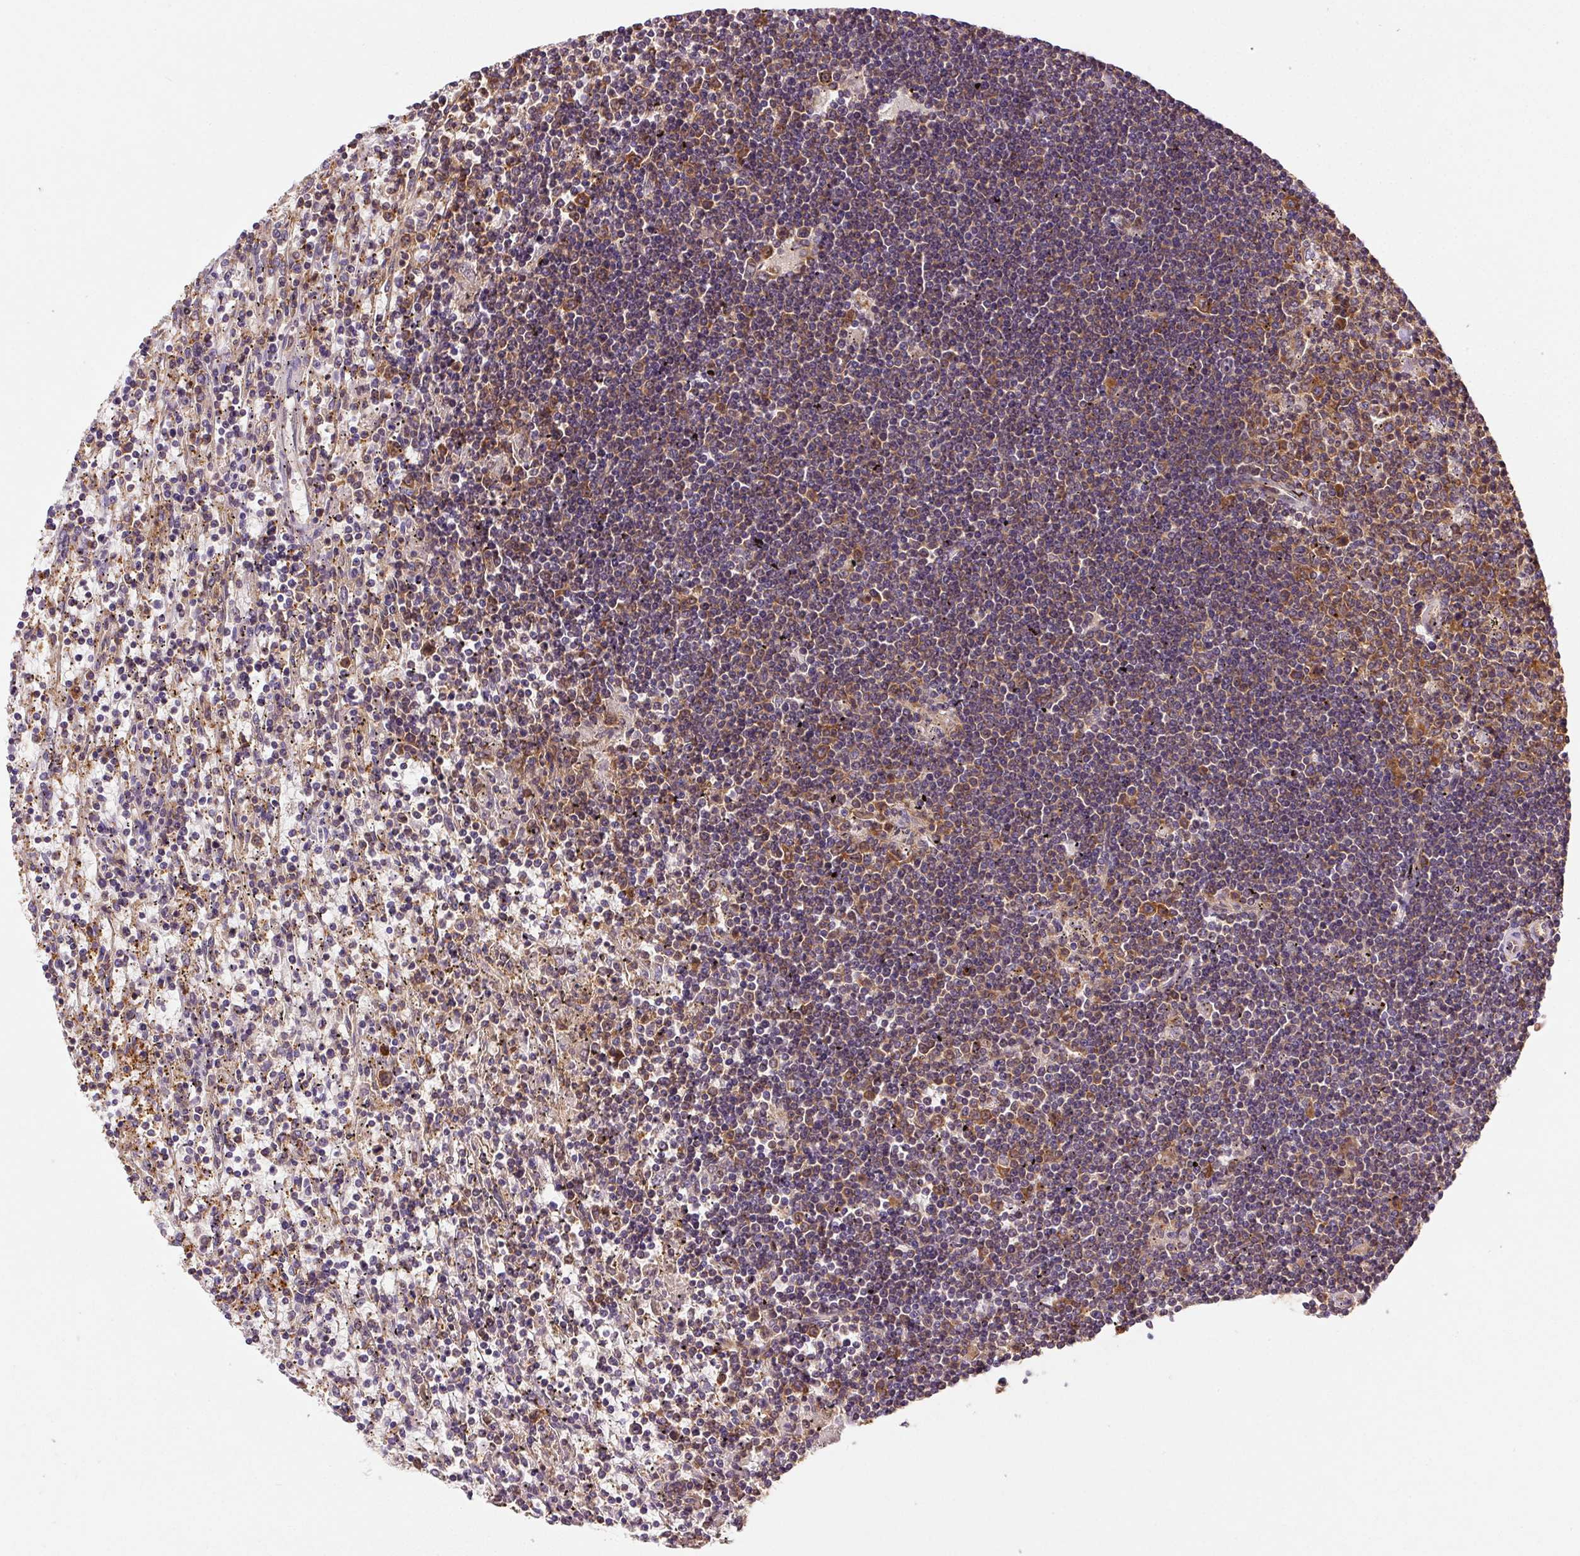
{"staining": {"intensity": "moderate", "quantity": "<25%", "location": "cytoplasmic/membranous"}, "tissue": "lymphoma", "cell_type": "Tumor cells", "image_type": "cancer", "snomed": [{"axis": "morphology", "description": "Malignant lymphoma, non-Hodgkin's type, Low grade"}, {"axis": "topography", "description": "Spleen"}], "caption": "Tumor cells reveal moderate cytoplasmic/membranous staining in approximately <25% of cells in malignant lymphoma, non-Hodgkin's type (low-grade). The protein is shown in brown color, while the nuclei are stained blue.", "gene": "EIF2S2", "patient": {"sex": "male", "age": 76}}